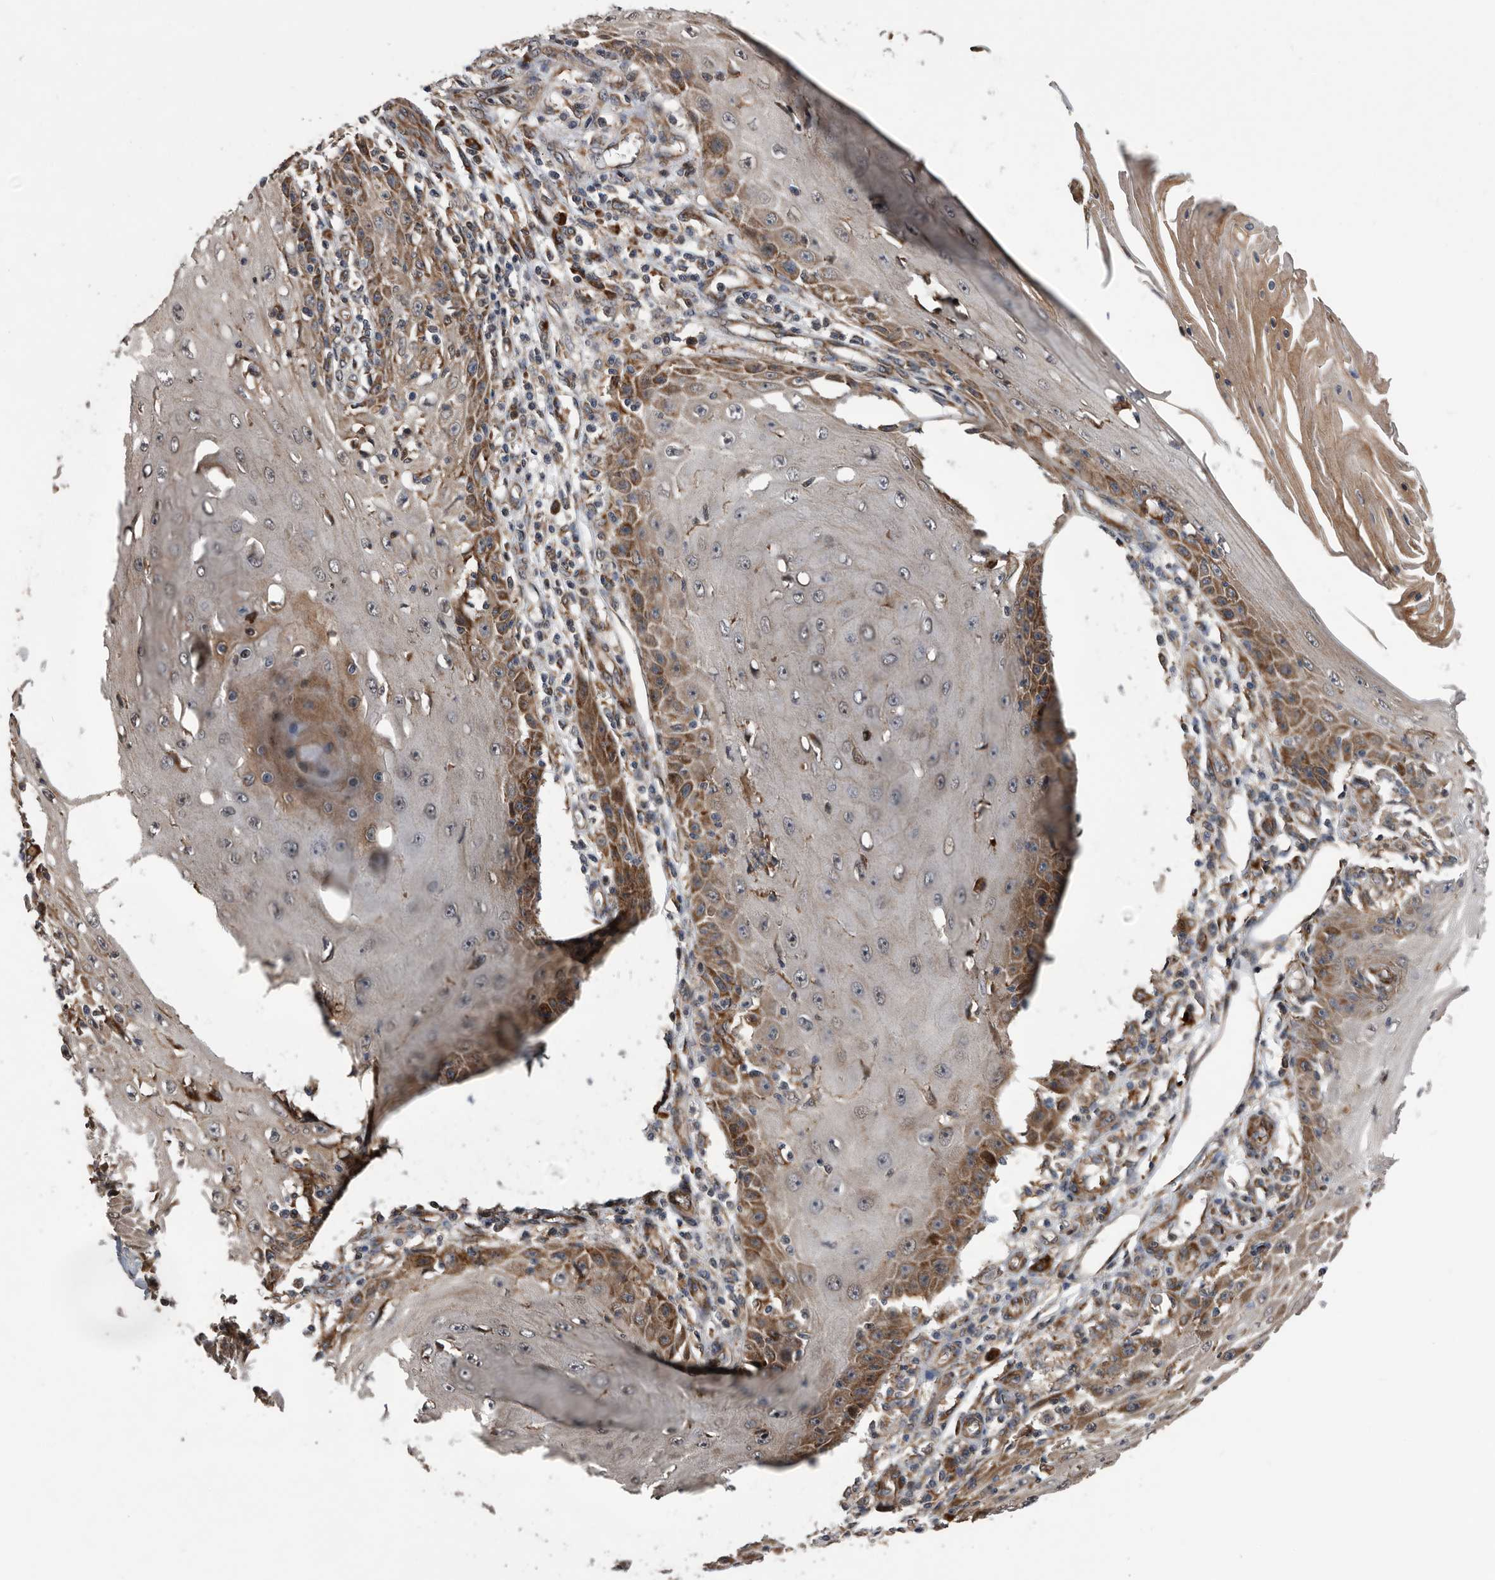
{"staining": {"intensity": "moderate", "quantity": "<25%", "location": "cytoplasmic/membranous"}, "tissue": "skin cancer", "cell_type": "Tumor cells", "image_type": "cancer", "snomed": [{"axis": "morphology", "description": "Squamous cell carcinoma, NOS"}, {"axis": "topography", "description": "Skin"}], "caption": "Moderate cytoplasmic/membranous positivity is seen in approximately <25% of tumor cells in skin cancer.", "gene": "SERINC2", "patient": {"sex": "female", "age": 73}}